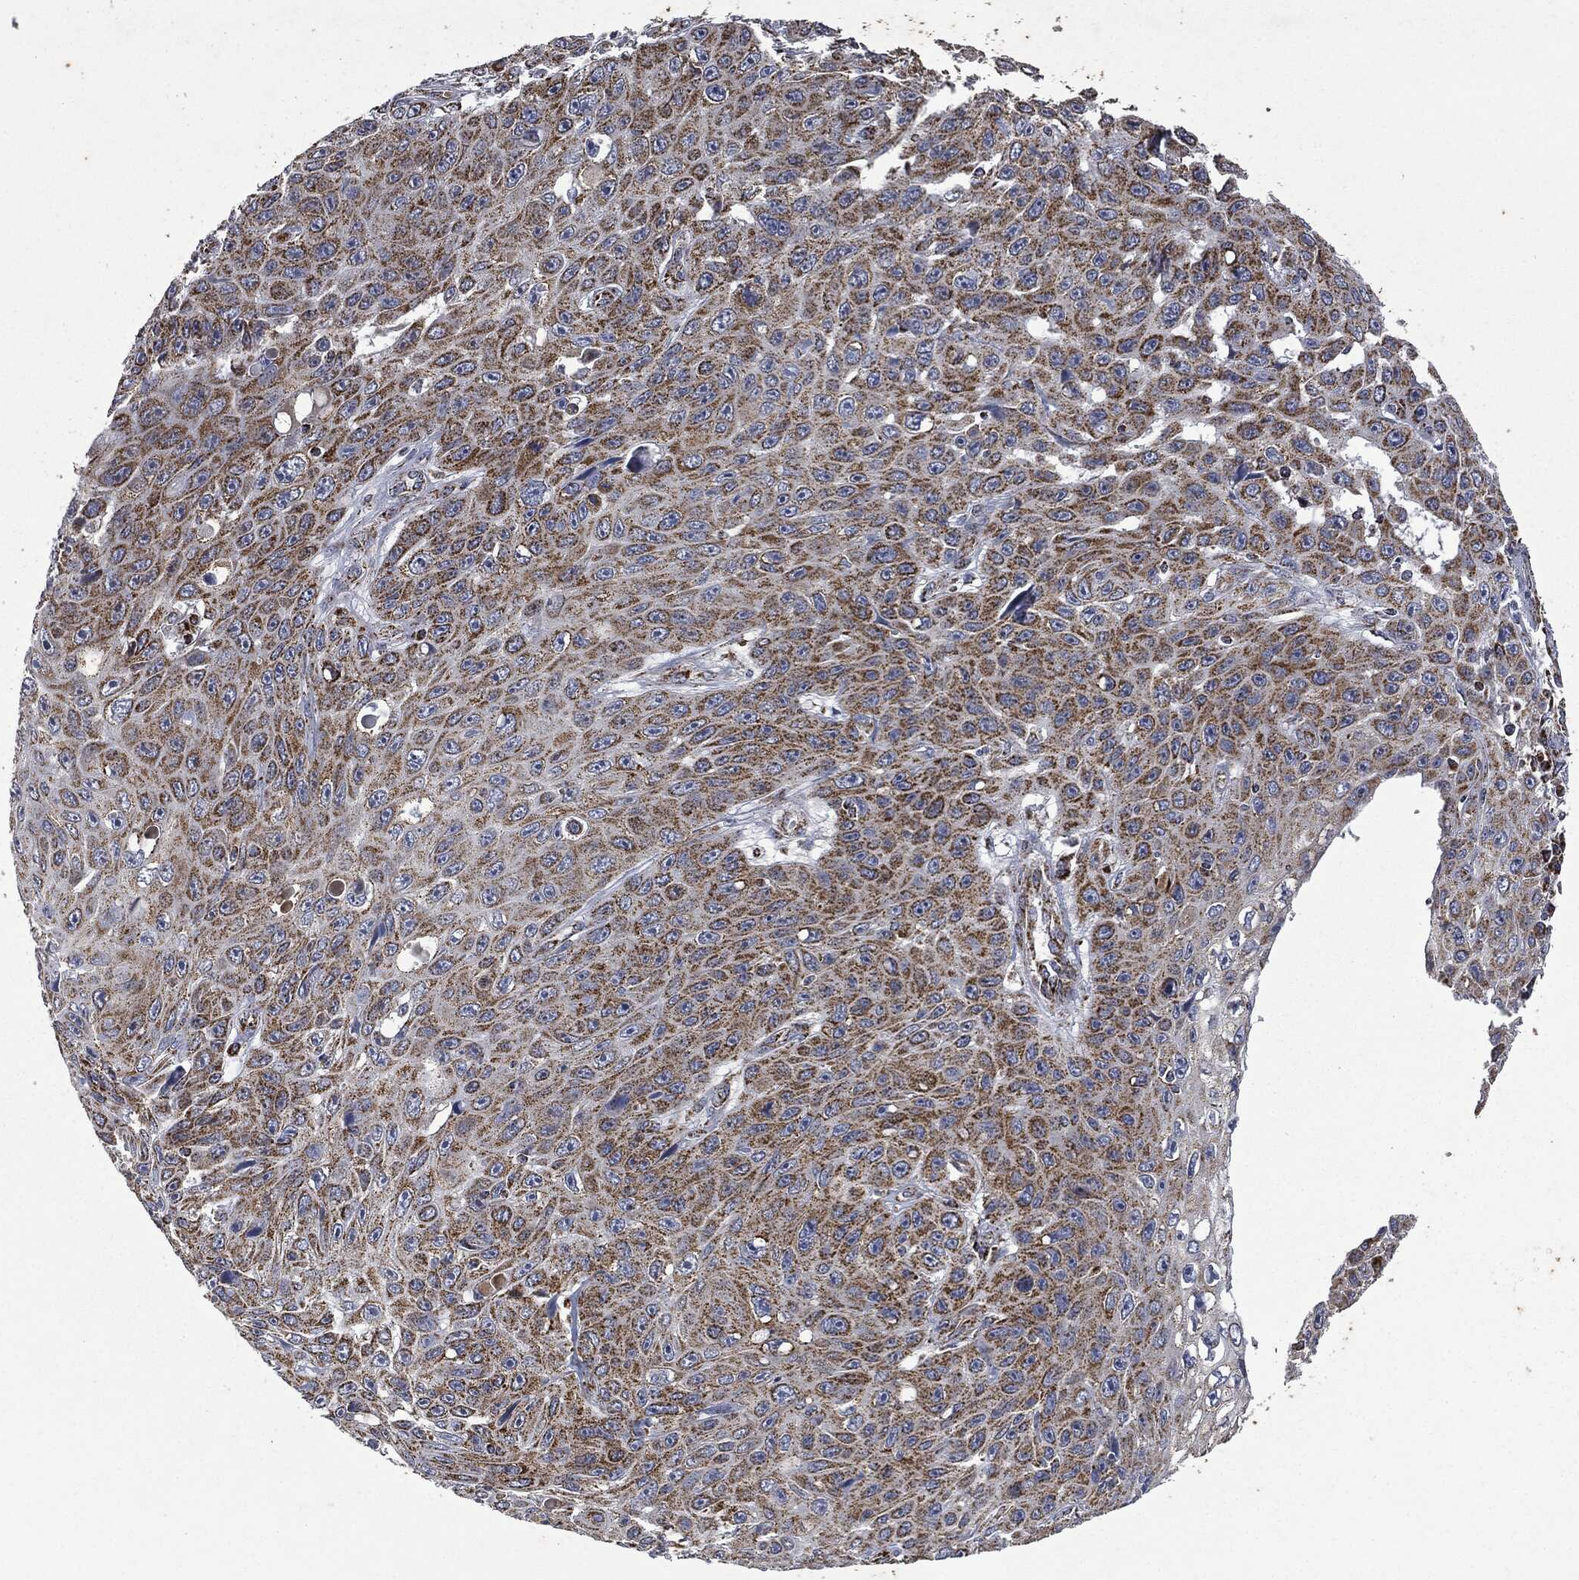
{"staining": {"intensity": "moderate", "quantity": ">75%", "location": "cytoplasmic/membranous"}, "tissue": "skin cancer", "cell_type": "Tumor cells", "image_type": "cancer", "snomed": [{"axis": "morphology", "description": "Squamous cell carcinoma, NOS"}, {"axis": "topography", "description": "Skin"}], "caption": "DAB (3,3'-diaminobenzidine) immunohistochemical staining of human squamous cell carcinoma (skin) demonstrates moderate cytoplasmic/membranous protein staining in about >75% of tumor cells.", "gene": "RYK", "patient": {"sex": "male", "age": 82}}